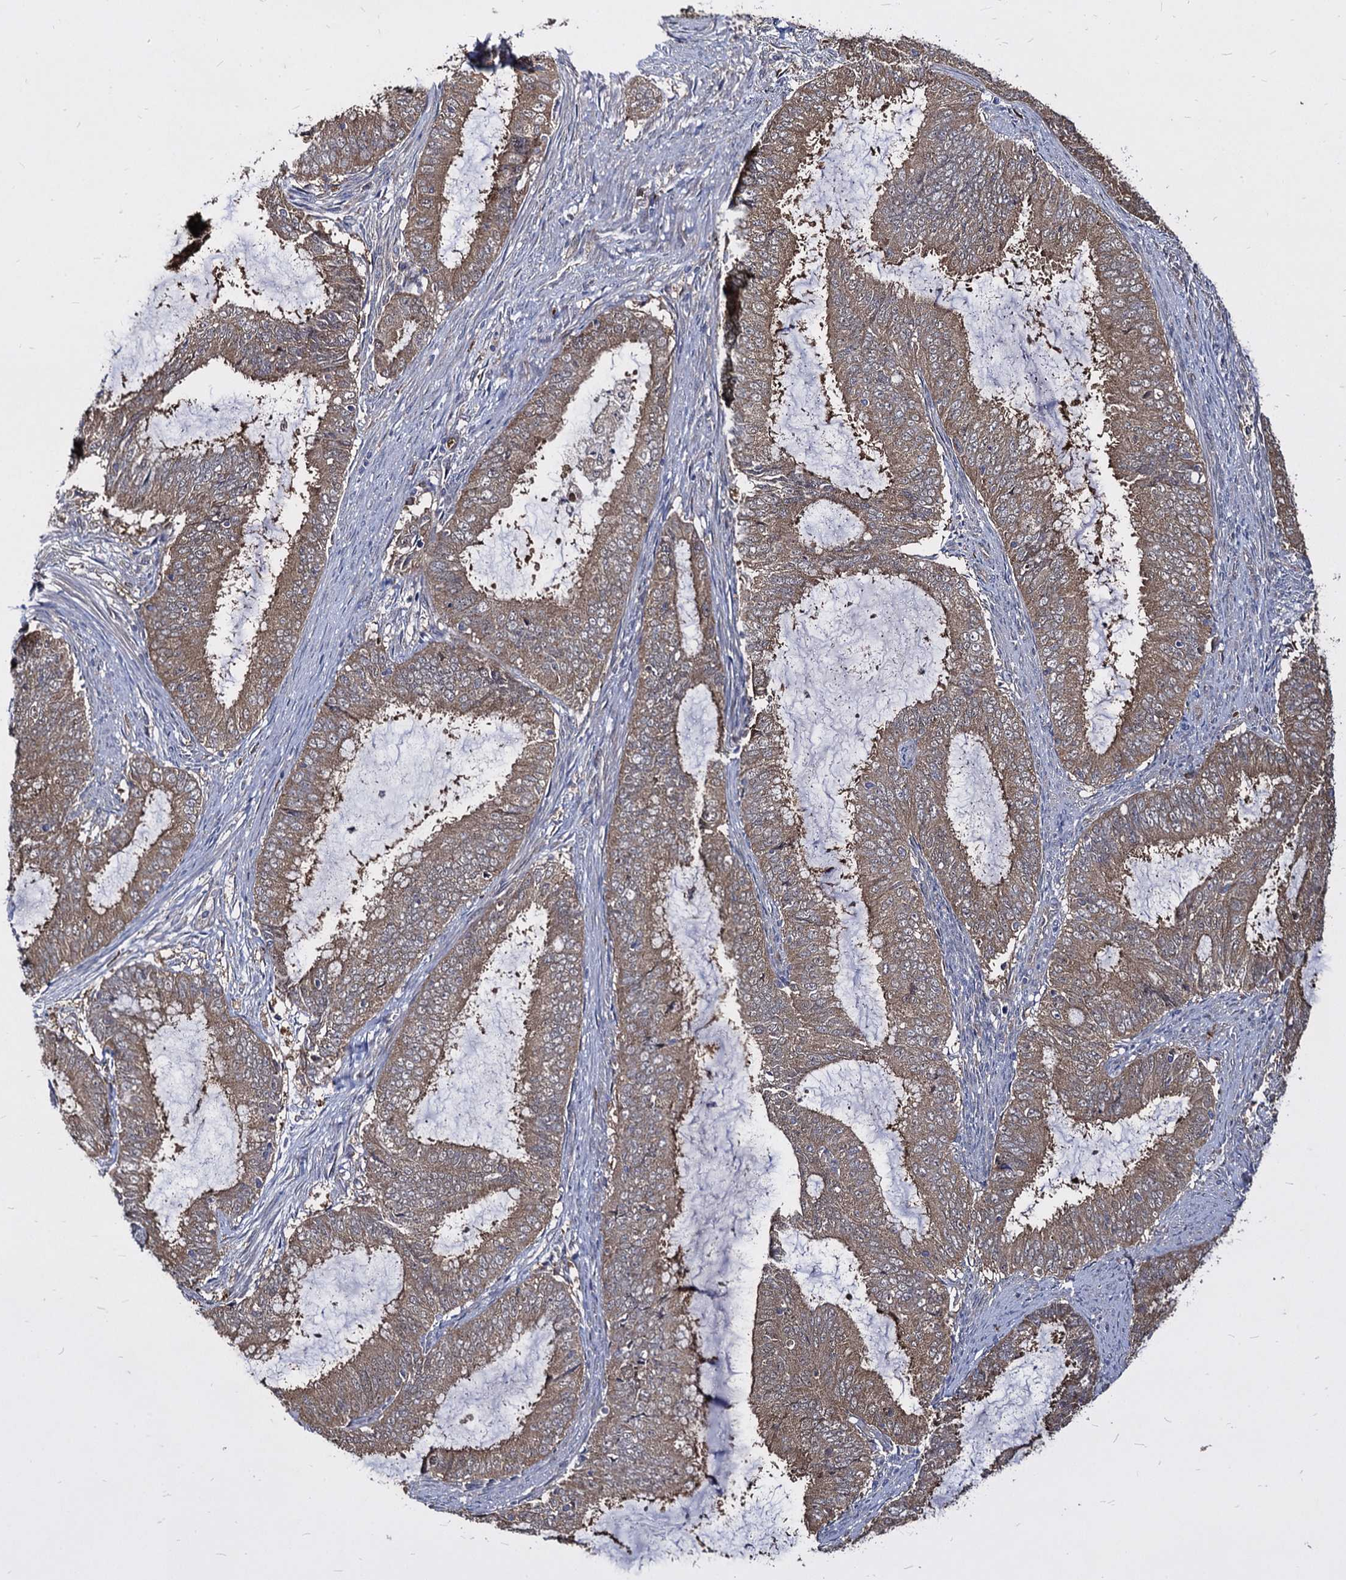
{"staining": {"intensity": "moderate", "quantity": ">75%", "location": "cytoplasmic/membranous"}, "tissue": "endometrial cancer", "cell_type": "Tumor cells", "image_type": "cancer", "snomed": [{"axis": "morphology", "description": "Adenocarcinoma, NOS"}, {"axis": "topography", "description": "Endometrium"}], "caption": "Immunohistochemistry (IHC) staining of endometrial cancer, which reveals medium levels of moderate cytoplasmic/membranous staining in about >75% of tumor cells indicating moderate cytoplasmic/membranous protein positivity. The staining was performed using DAB (3,3'-diaminobenzidine) (brown) for protein detection and nuclei were counterstained in hematoxylin (blue).", "gene": "NME1", "patient": {"sex": "female", "age": 51}}